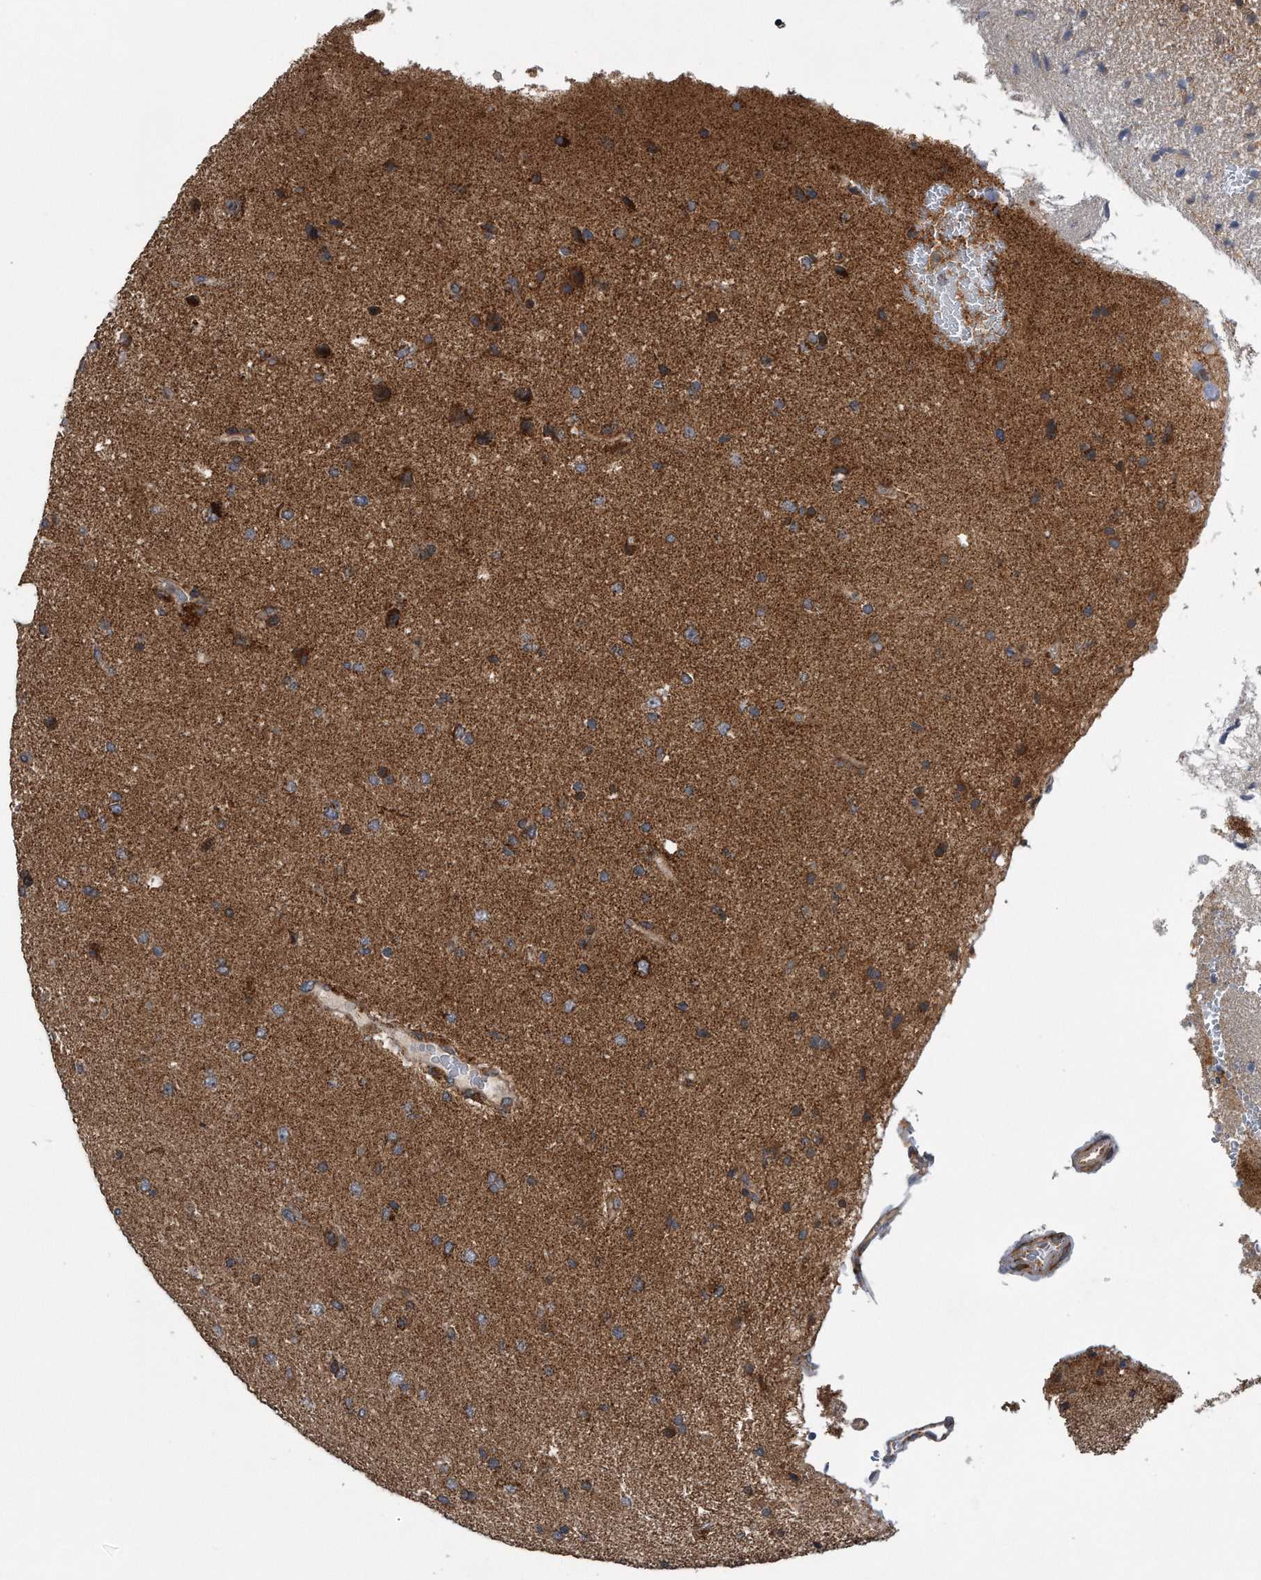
{"staining": {"intensity": "moderate", "quantity": ">75%", "location": "cytoplasmic/membranous"}, "tissue": "glioma", "cell_type": "Tumor cells", "image_type": "cancer", "snomed": [{"axis": "morphology", "description": "Glioma, malignant, High grade"}, {"axis": "topography", "description": "Brain"}], "caption": "IHC image of neoplastic tissue: malignant glioma (high-grade) stained using immunohistochemistry demonstrates medium levels of moderate protein expression localized specifically in the cytoplasmic/membranous of tumor cells, appearing as a cytoplasmic/membranous brown color.", "gene": "ALPK2", "patient": {"sex": "male", "age": 72}}